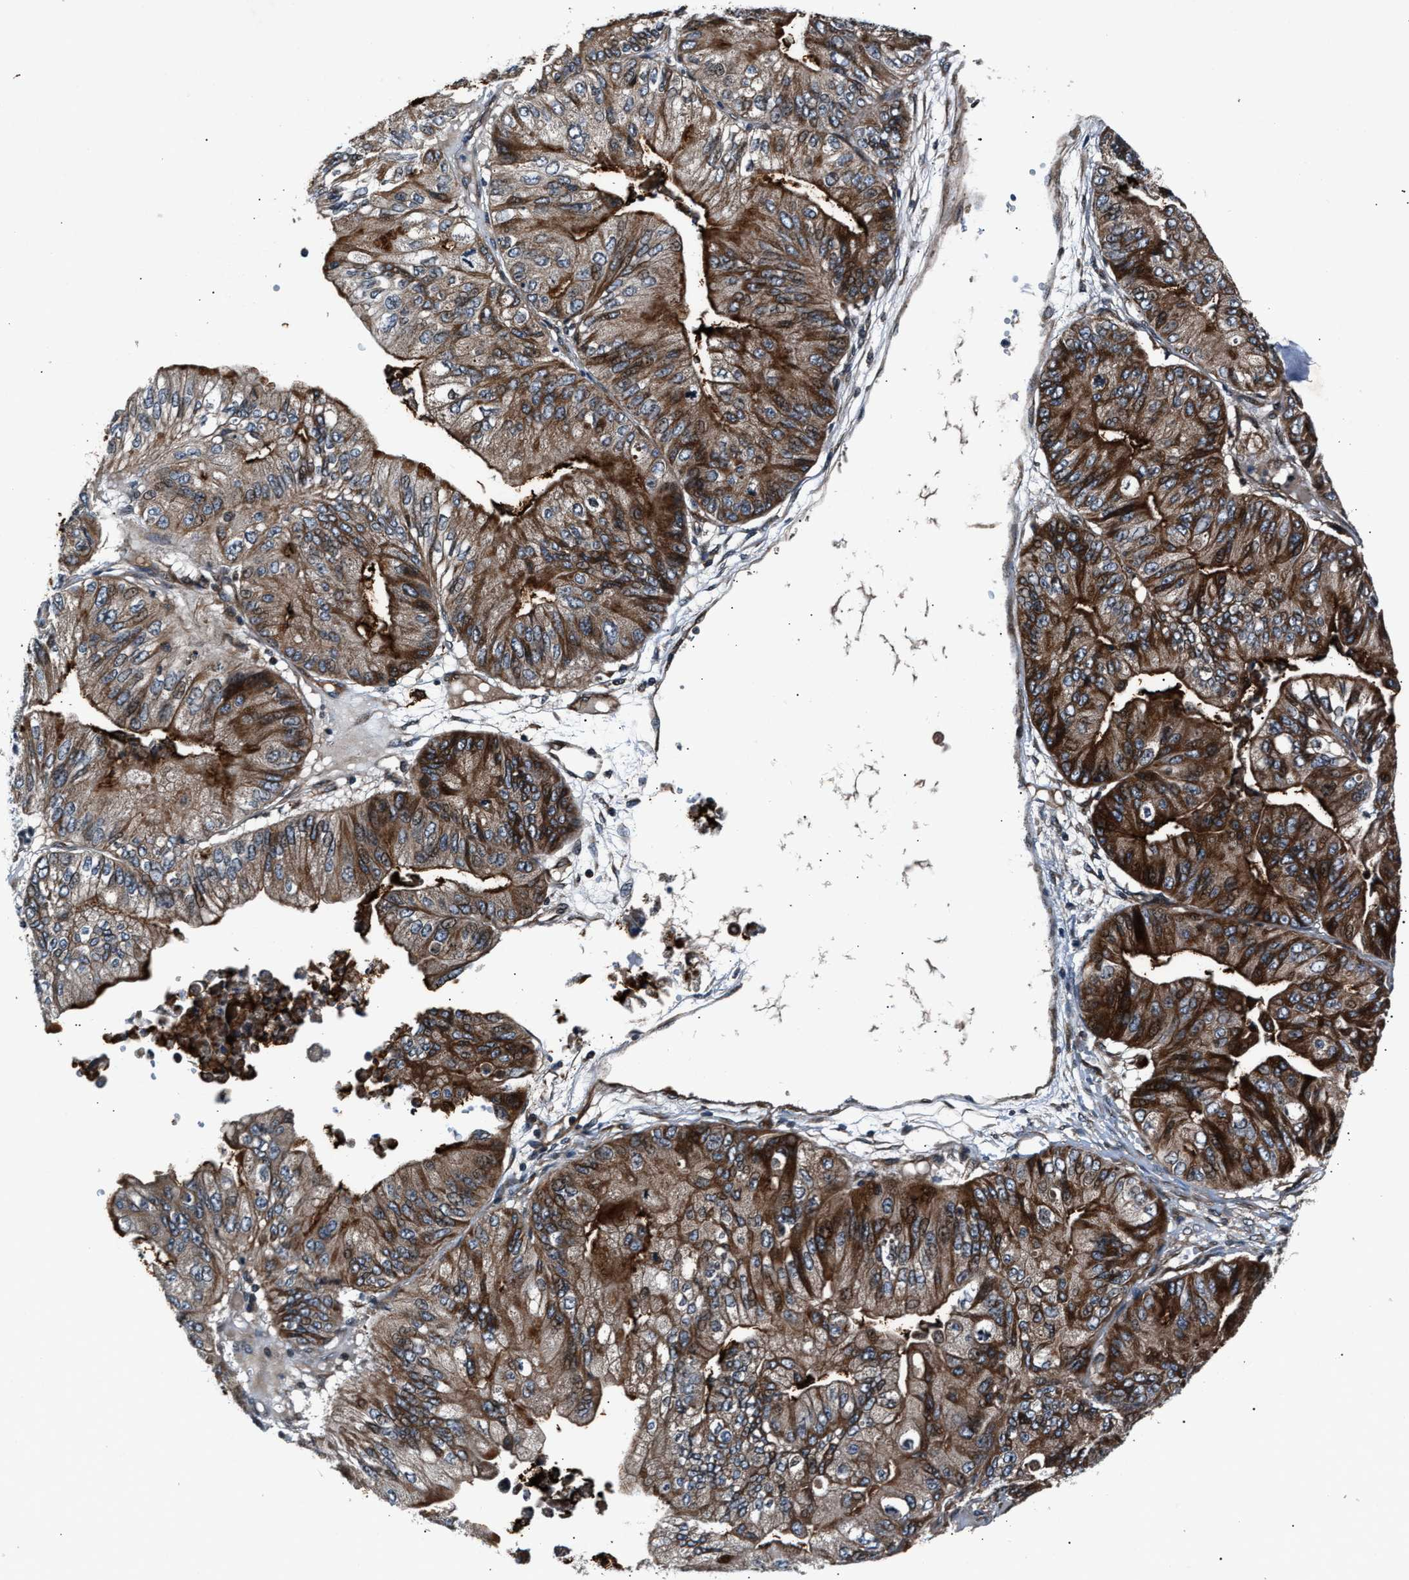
{"staining": {"intensity": "strong", "quantity": ">75%", "location": "cytoplasmic/membranous"}, "tissue": "ovarian cancer", "cell_type": "Tumor cells", "image_type": "cancer", "snomed": [{"axis": "morphology", "description": "Cystadenocarcinoma, mucinous, NOS"}, {"axis": "topography", "description": "Ovary"}], "caption": "Immunohistochemical staining of human ovarian cancer (mucinous cystadenocarcinoma) displays high levels of strong cytoplasmic/membranous protein positivity in approximately >75% of tumor cells.", "gene": "DYNC2I1", "patient": {"sex": "female", "age": 61}}